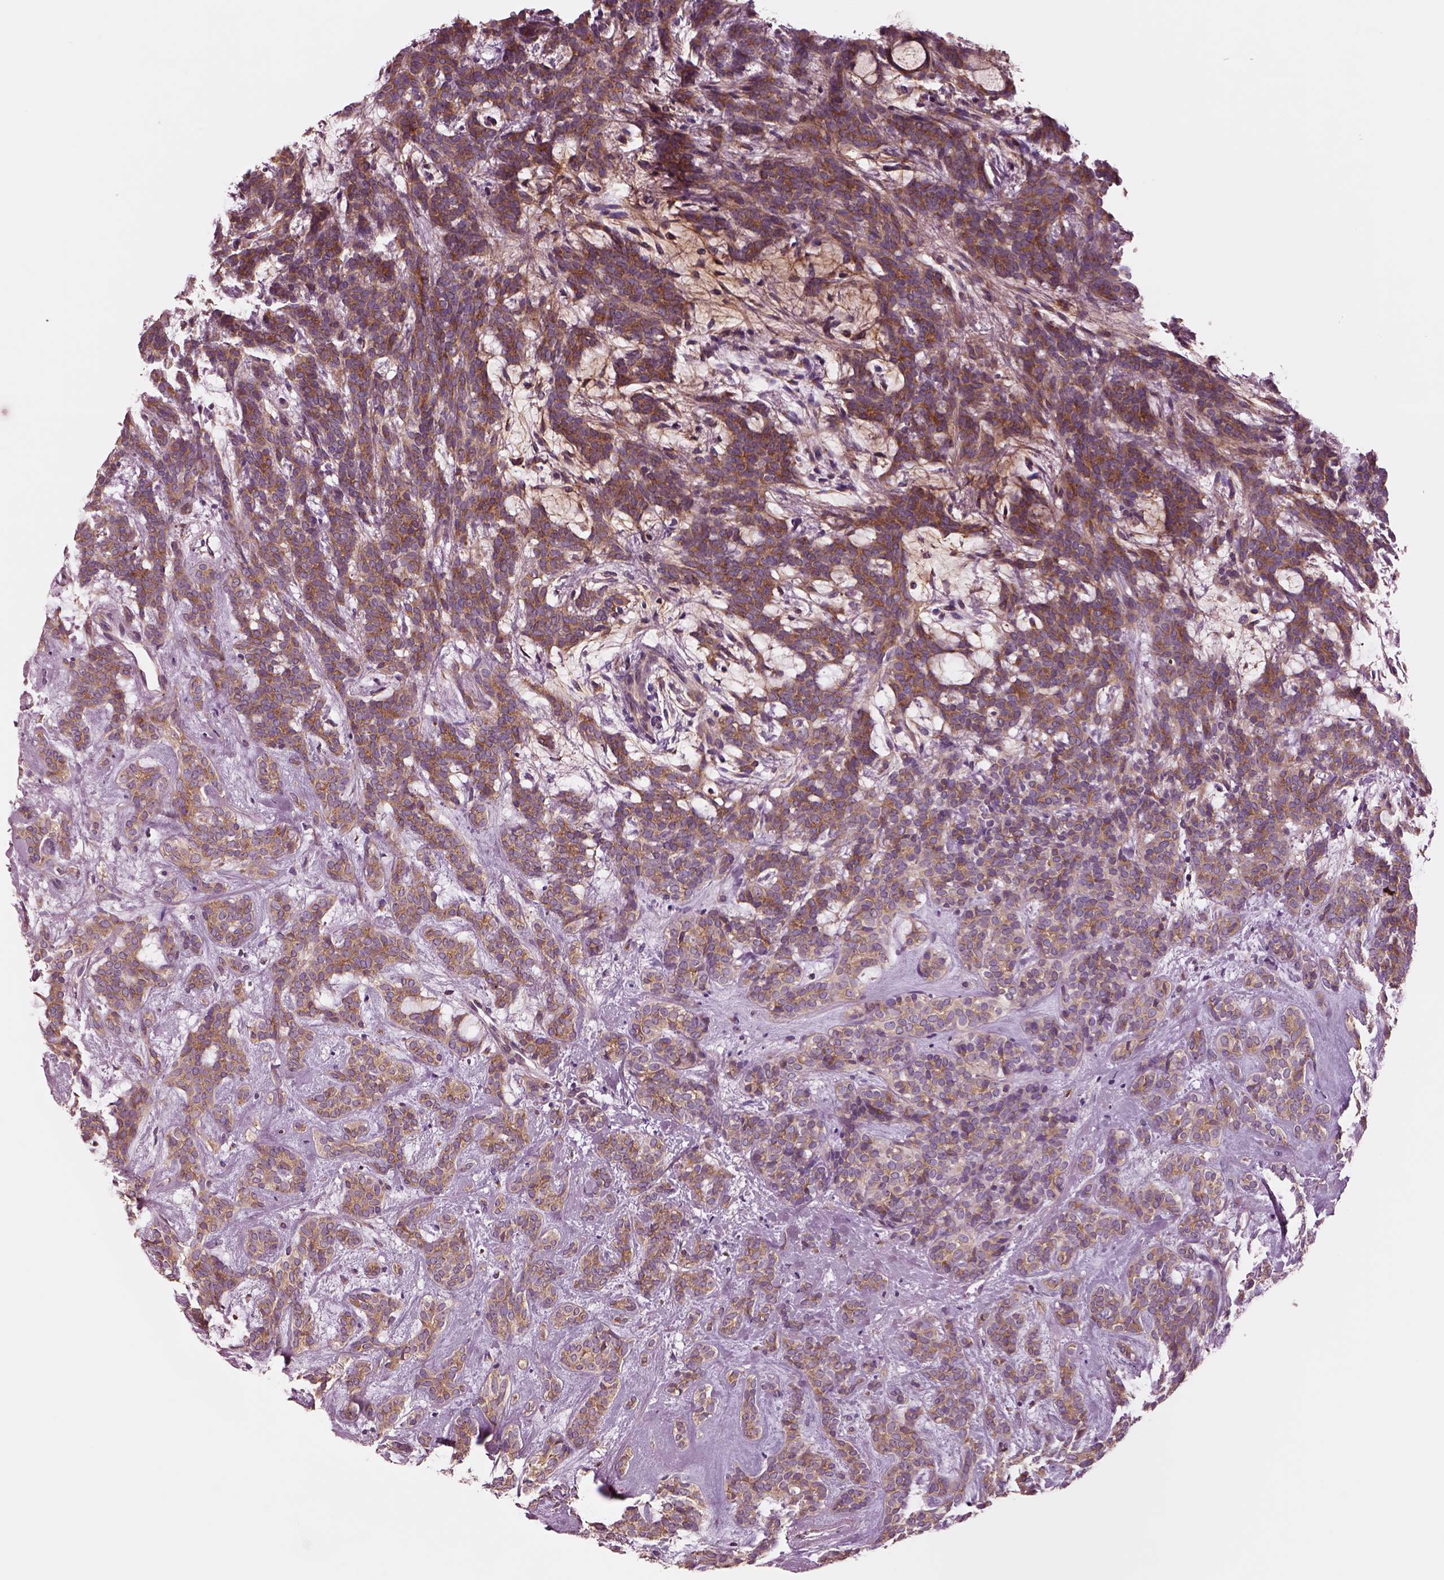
{"staining": {"intensity": "moderate", "quantity": ">75%", "location": "cytoplasmic/membranous"}, "tissue": "head and neck cancer", "cell_type": "Tumor cells", "image_type": "cancer", "snomed": [{"axis": "morphology", "description": "Adenocarcinoma, NOS"}, {"axis": "topography", "description": "Head-Neck"}], "caption": "This is an image of immunohistochemistry staining of adenocarcinoma (head and neck), which shows moderate staining in the cytoplasmic/membranous of tumor cells.", "gene": "SEC23A", "patient": {"sex": "female", "age": 57}}